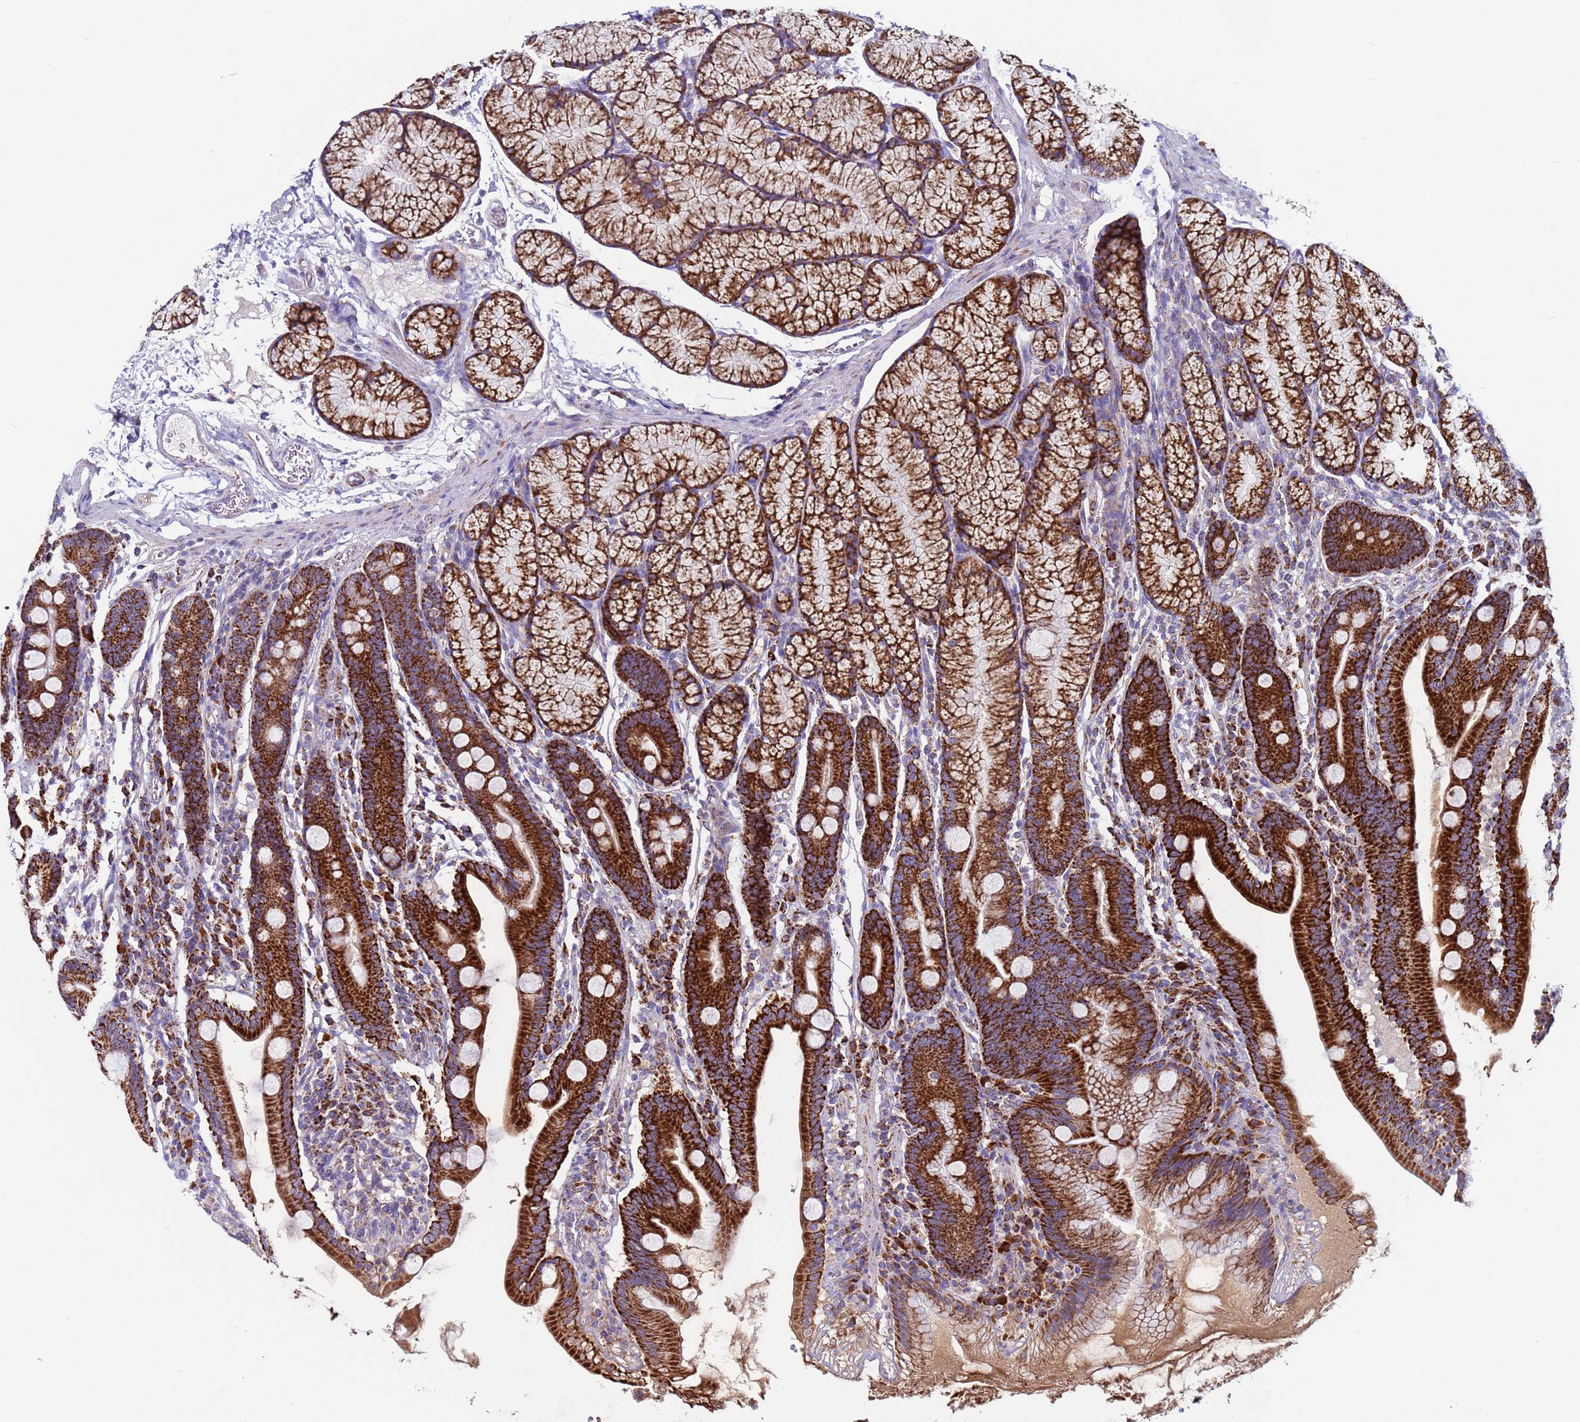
{"staining": {"intensity": "strong", "quantity": ">75%", "location": "cytoplasmic/membranous"}, "tissue": "duodenum", "cell_type": "Glandular cells", "image_type": "normal", "snomed": [{"axis": "morphology", "description": "Normal tissue, NOS"}, {"axis": "topography", "description": "Duodenum"}], "caption": "An image of duodenum stained for a protein reveals strong cytoplasmic/membranous brown staining in glandular cells. (Stains: DAB in brown, nuclei in blue, Microscopy: brightfield microscopy at high magnification).", "gene": "ZBTB39", "patient": {"sex": "male", "age": 35}}